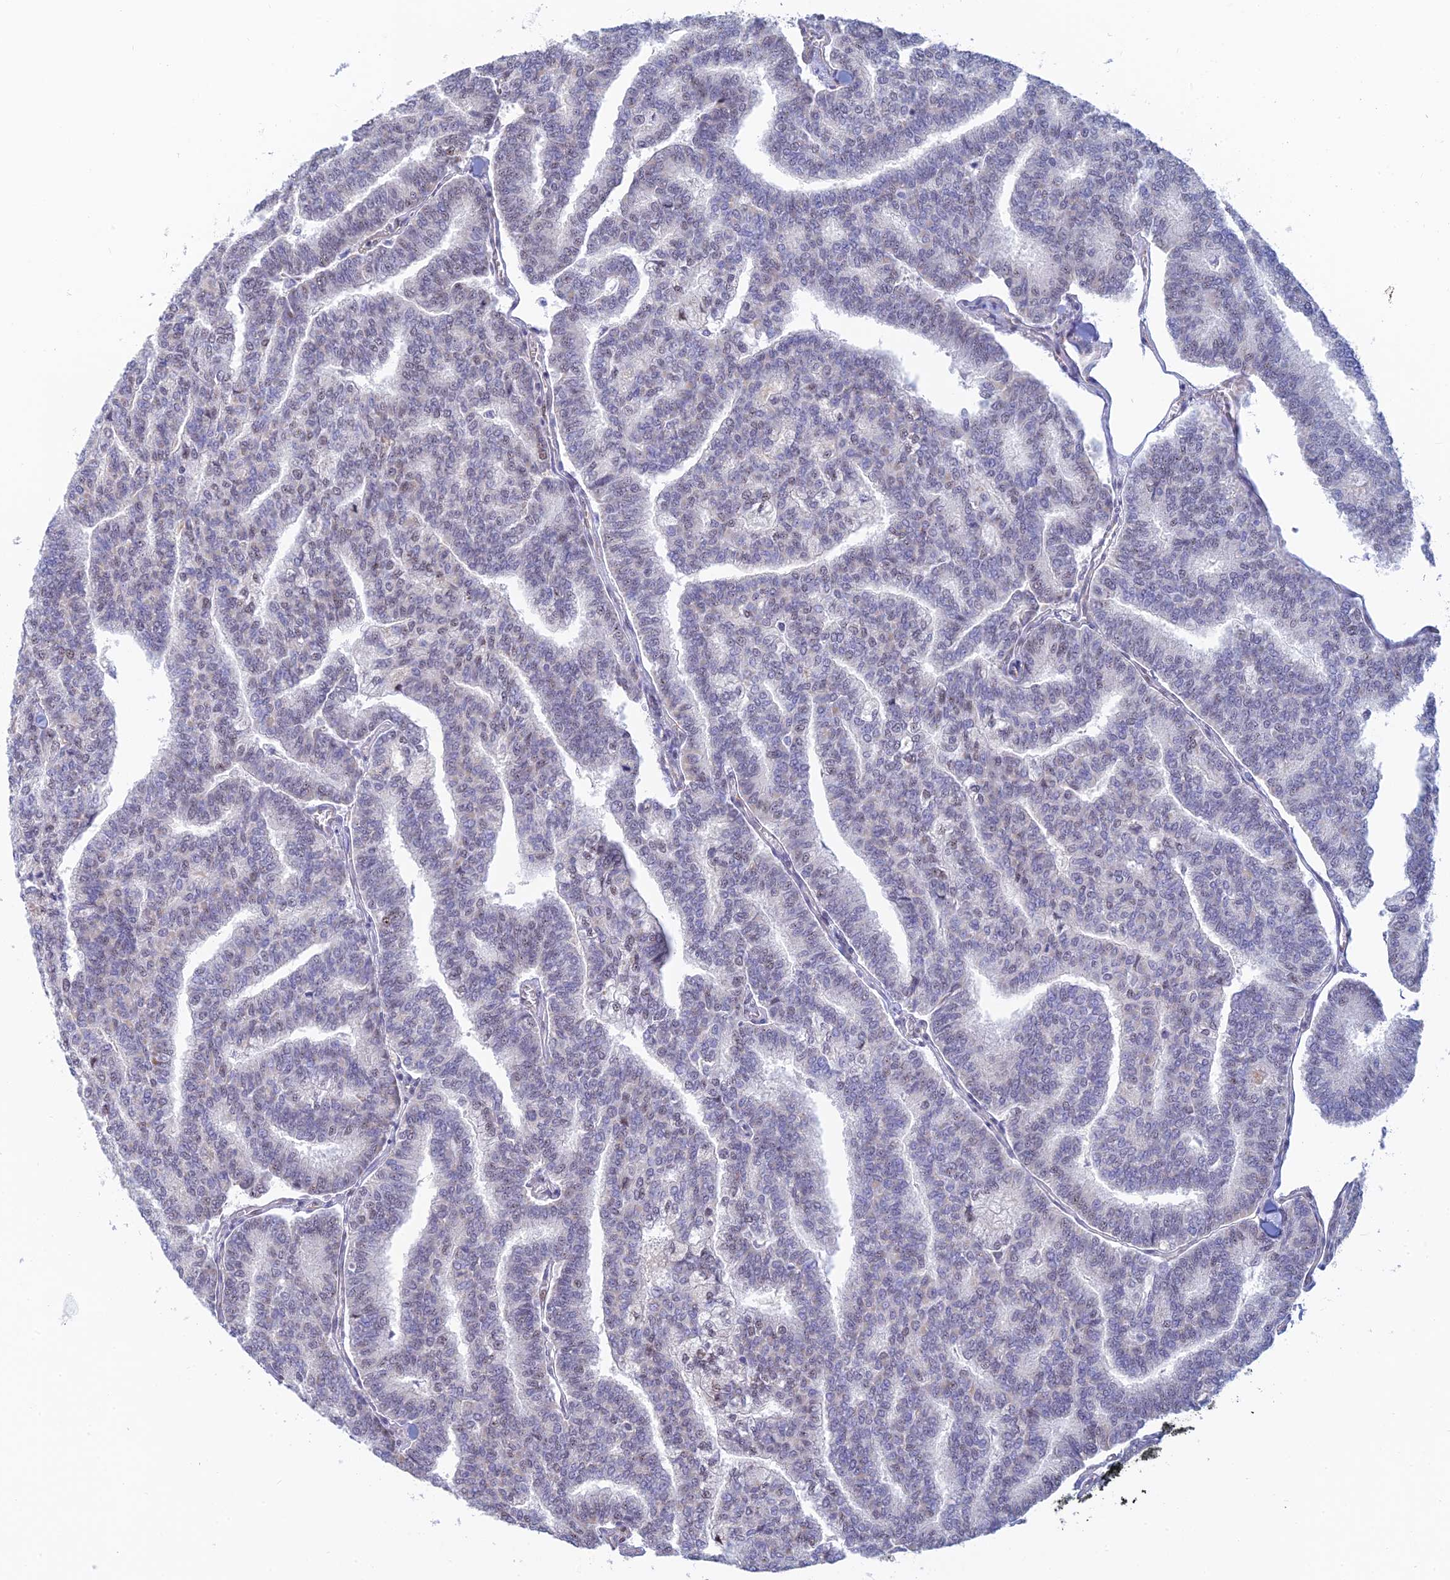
{"staining": {"intensity": "weak", "quantity": "25%-75%", "location": "nuclear"}, "tissue": "thyroid cancer", "cell_type": "Tumor cells", "image_type": "cancer", "snomed": [{"axis": "morphology", "description": "Papillary adenocarcinoma, NOS"}, {"axis": "topography", "description": "Thyroid gland"}], "caption": "DAB immunohistochemical staining of human thyroid cancer (papillary adenocarcinoma) exhibits weak nuclear protein positivity in approximately 25%-75% of tumor cells.", "gene": "CFAP92", "patient": {"sex": "female", "age": 35}}